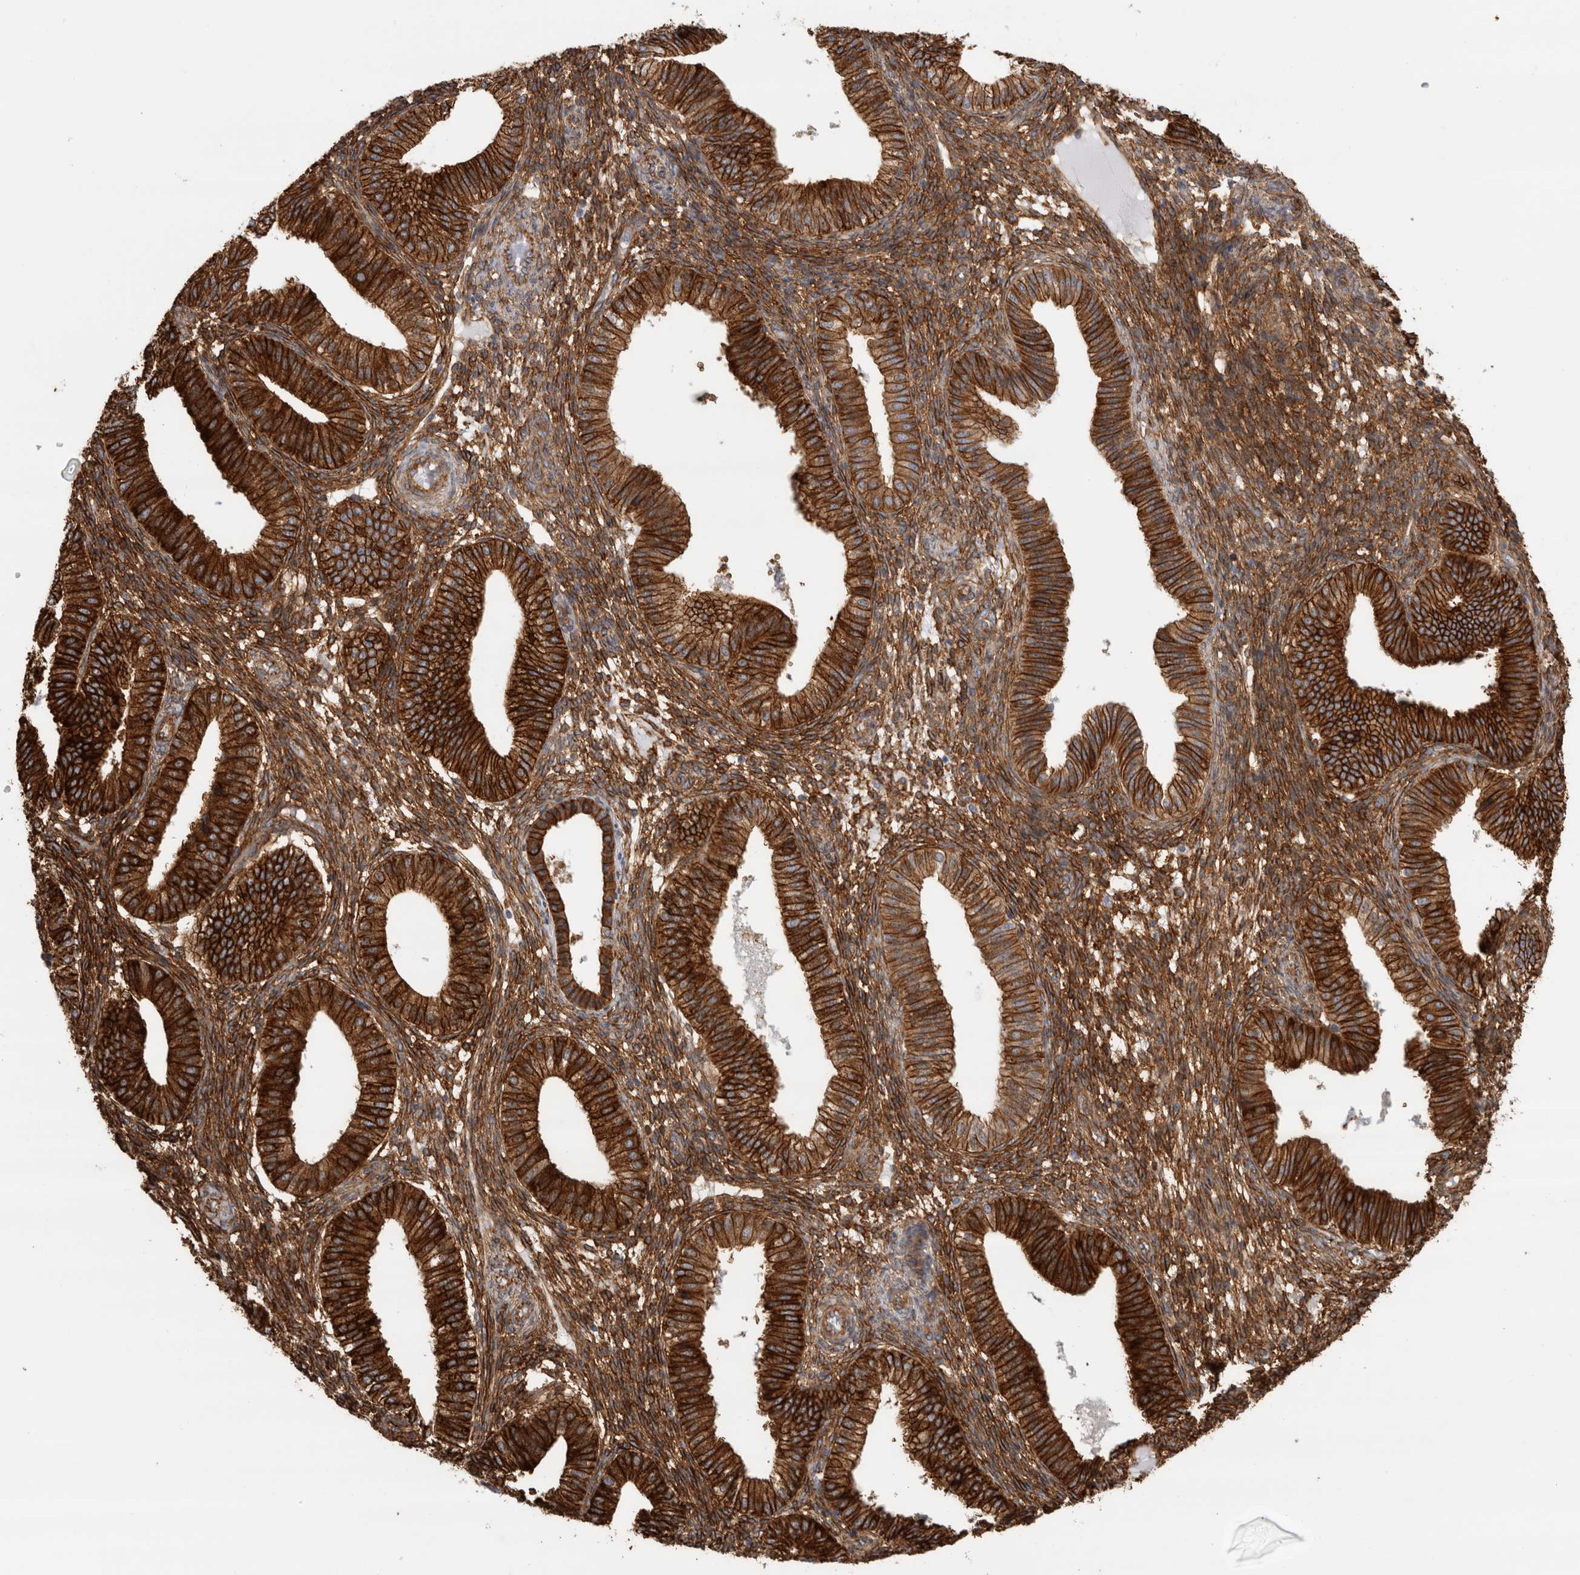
{"staining": {"intensity": "strong", "quantity": ">75%", "location": "cytoplasmic/membranous"}, "tissue": "endometrium", "cell_type": "Cells in endometrial stroma", "image_type": "normal", "snomed": [{"axis": "morphology", "description": "Normal tissue, NOS"}, {"axis": "topography", "description": "Endometrium"}], "caption": "Brown immunohistochemical staining in unremarkable endometrium exhibits strong cytoplasmic/membranous expression in about >75% of cells in endometrial stroma.", "gene": "AHNAK", "patient": {"sex": "female", "age": 39}}